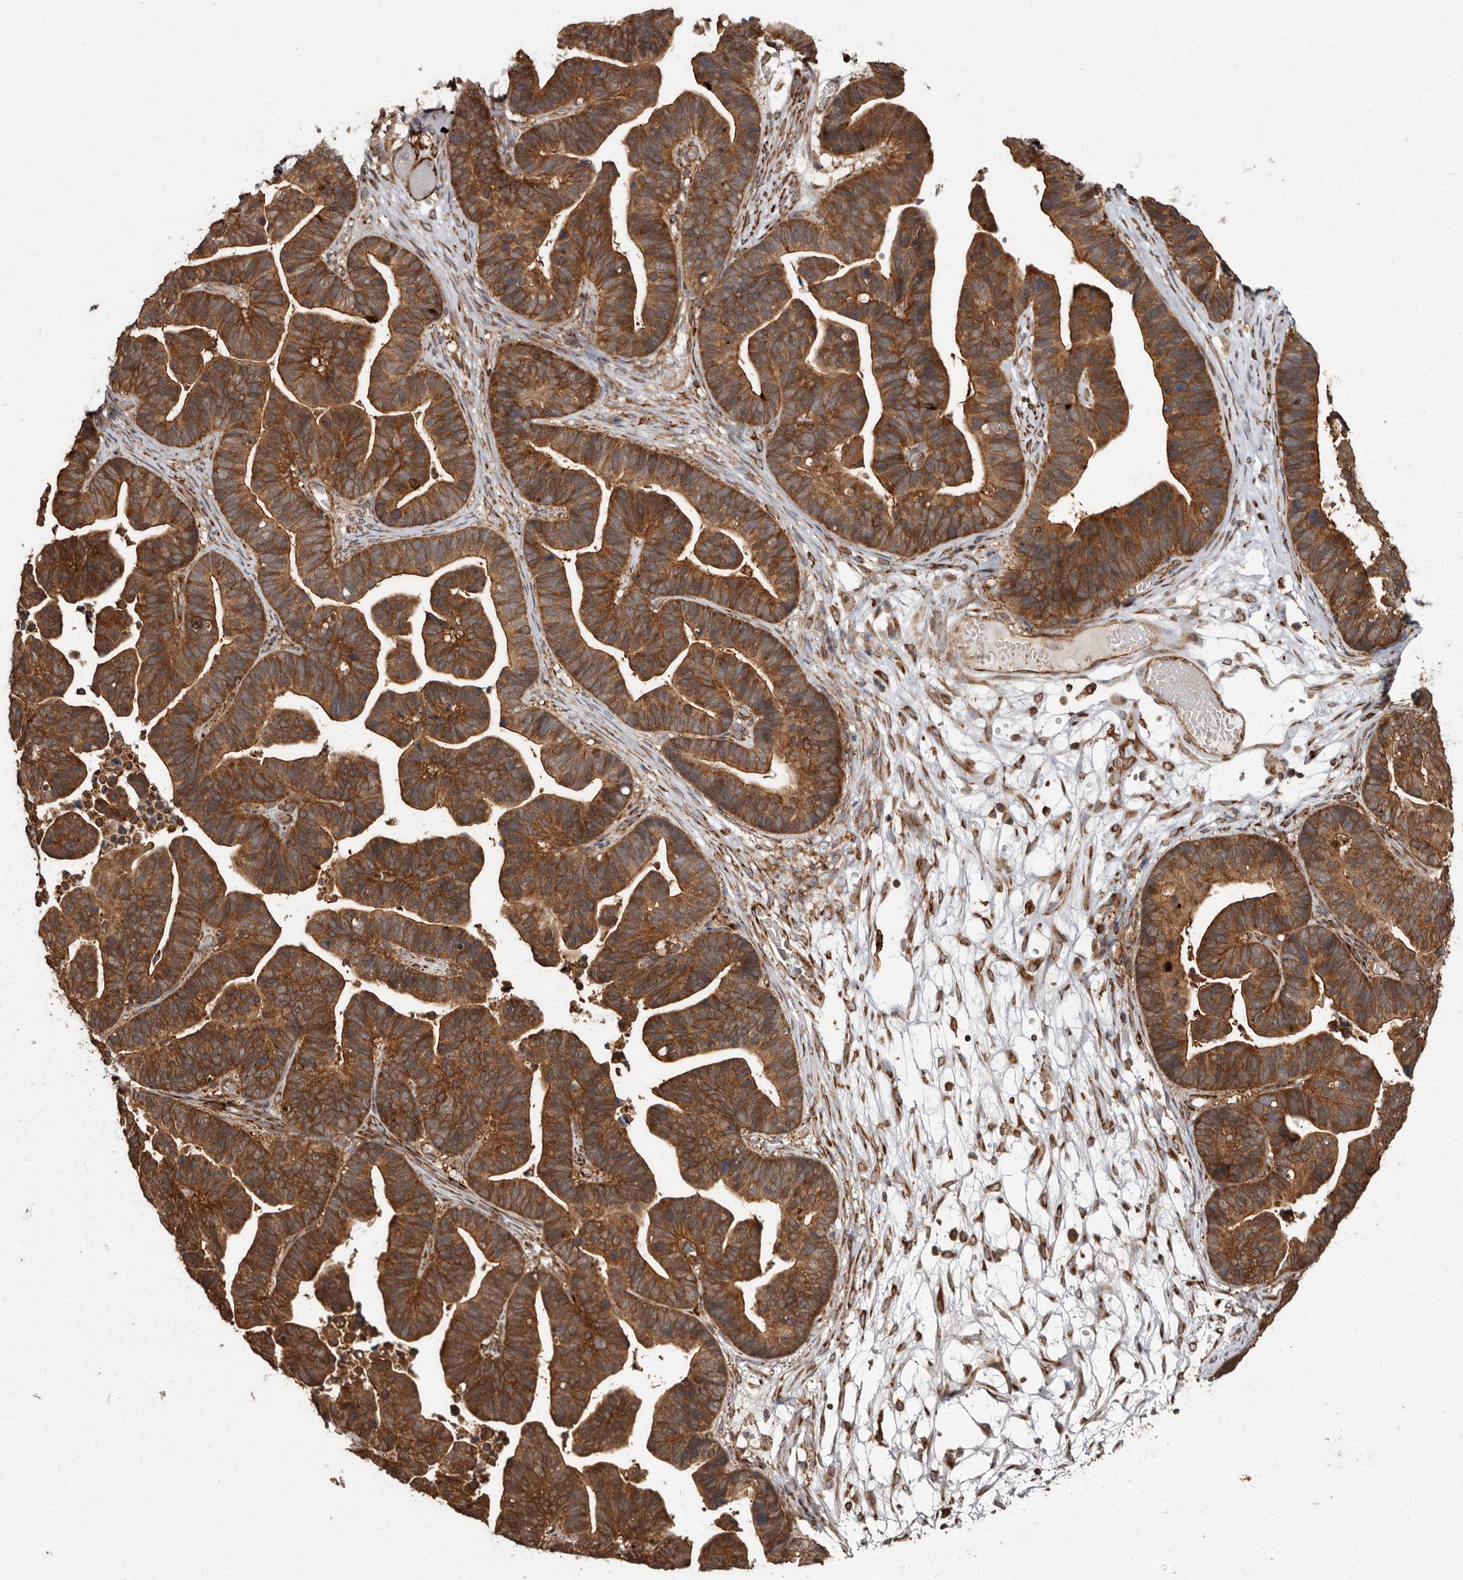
{"staining": {"intensity": "strong", "quantity": ">75%", "location": "cytoplasmic/membranous"}, "tissue": "ovarian cancer", "cell_type": "Tumor cells", "image_type": "cancer", "snomed": [{"axis": "morphology", "description": "Cystadenocarcinoma, serous, NOS"}, {"axis": "topography", "description": "Ovary"}], "caption": "The photomicrograph shows staining of ovarian cancer, revealing strong cytoplasmic/membranous protein expression (brown color) within tumor cells.", "gene": "FLAD1", "patient": {"sex": "female", "age": 56}}